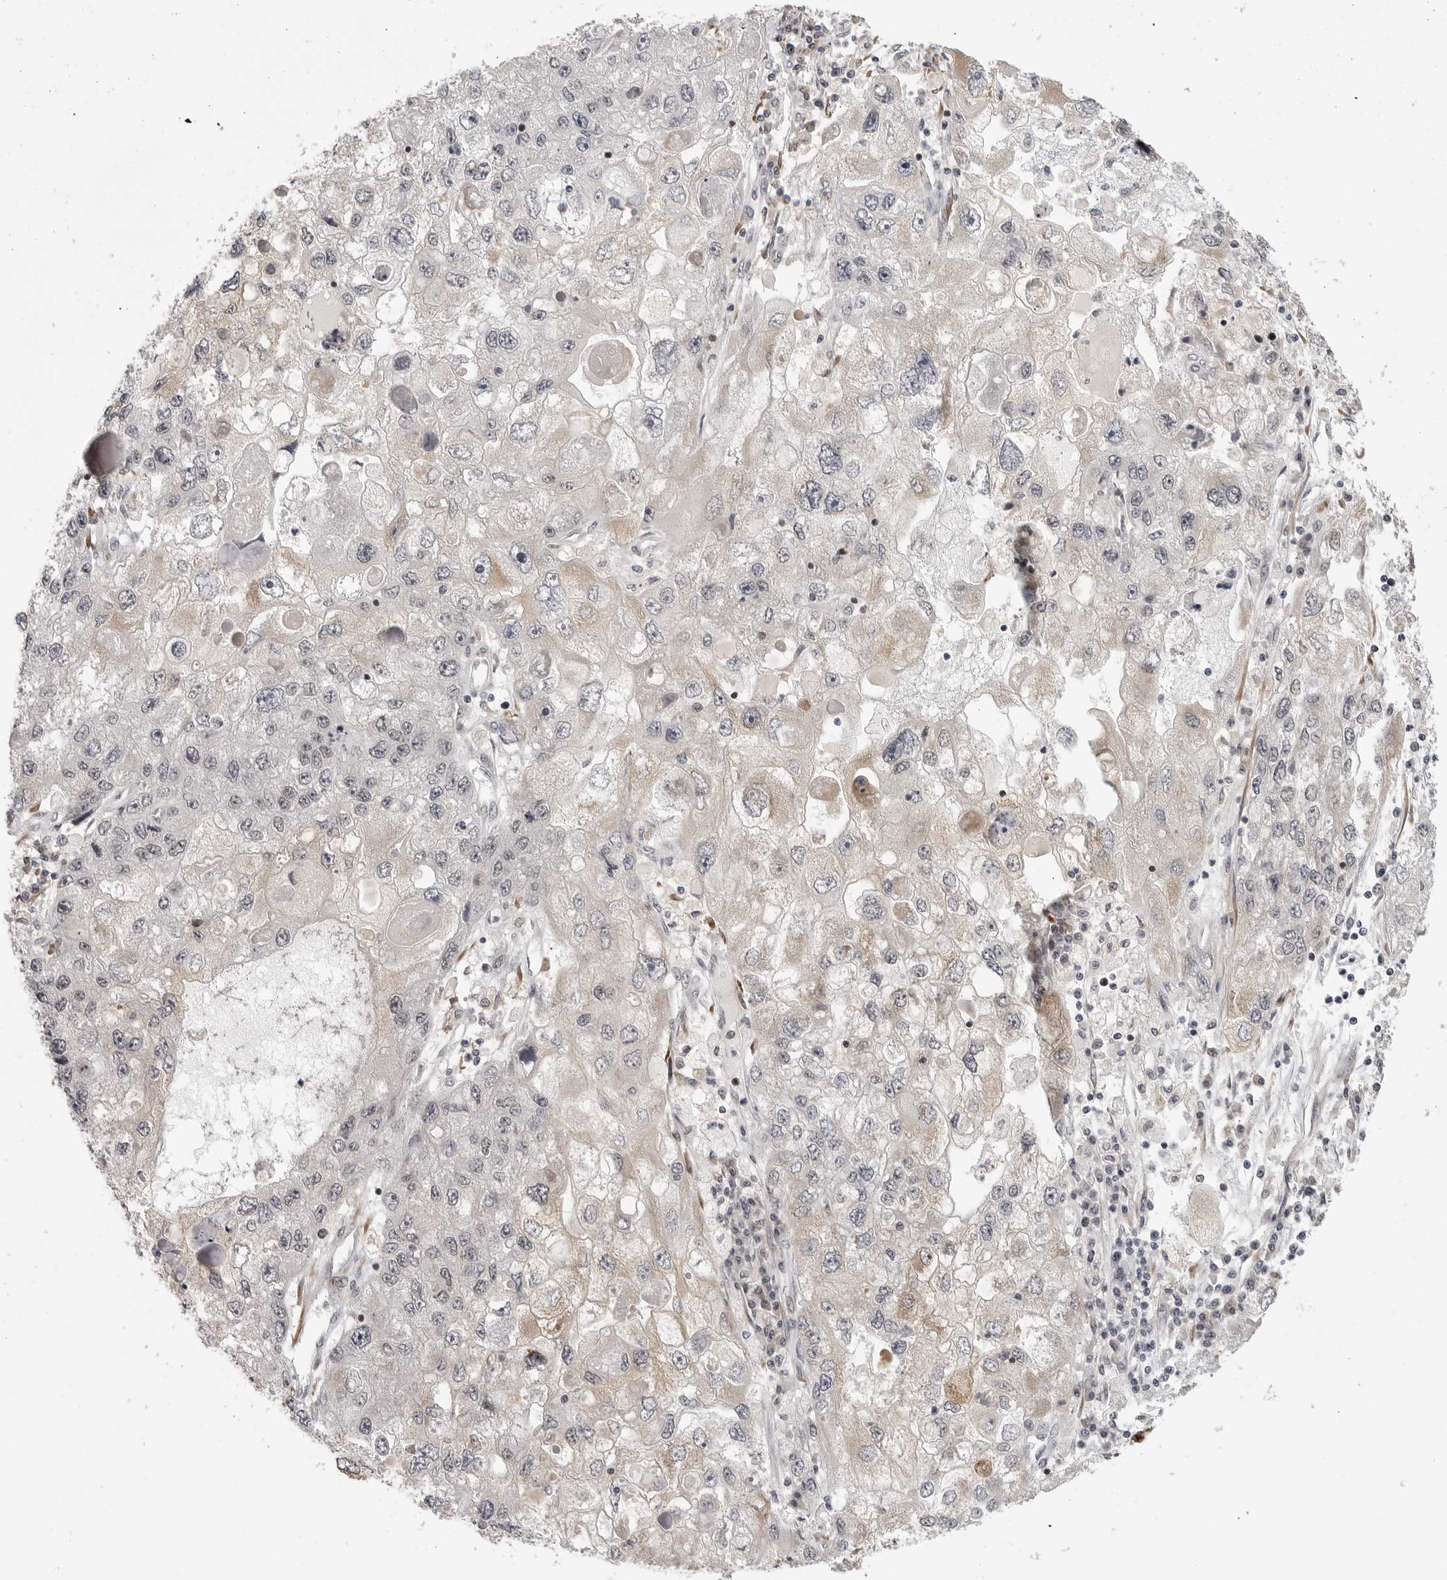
{"staining": {"intensity": "negative", "quantity": "none", "location": "none"}, "tissue": "endometrial cancer", "cell_type": "Tumor cells", "image_type": "cancer", "snomed": [{"axis": "morphology", "description": "Adenocarcinoma, NOS"}, {"axis": "topography", "description": "Endometrium"}], "caption": "Immunohistochemistry (IHC) image of adenocarcinoma (endometrial) stained for a protein (brown), which displays no expression in tumor cells.", "gene": "PRDM10", "patient": {"sex": "female", "age": 49}}